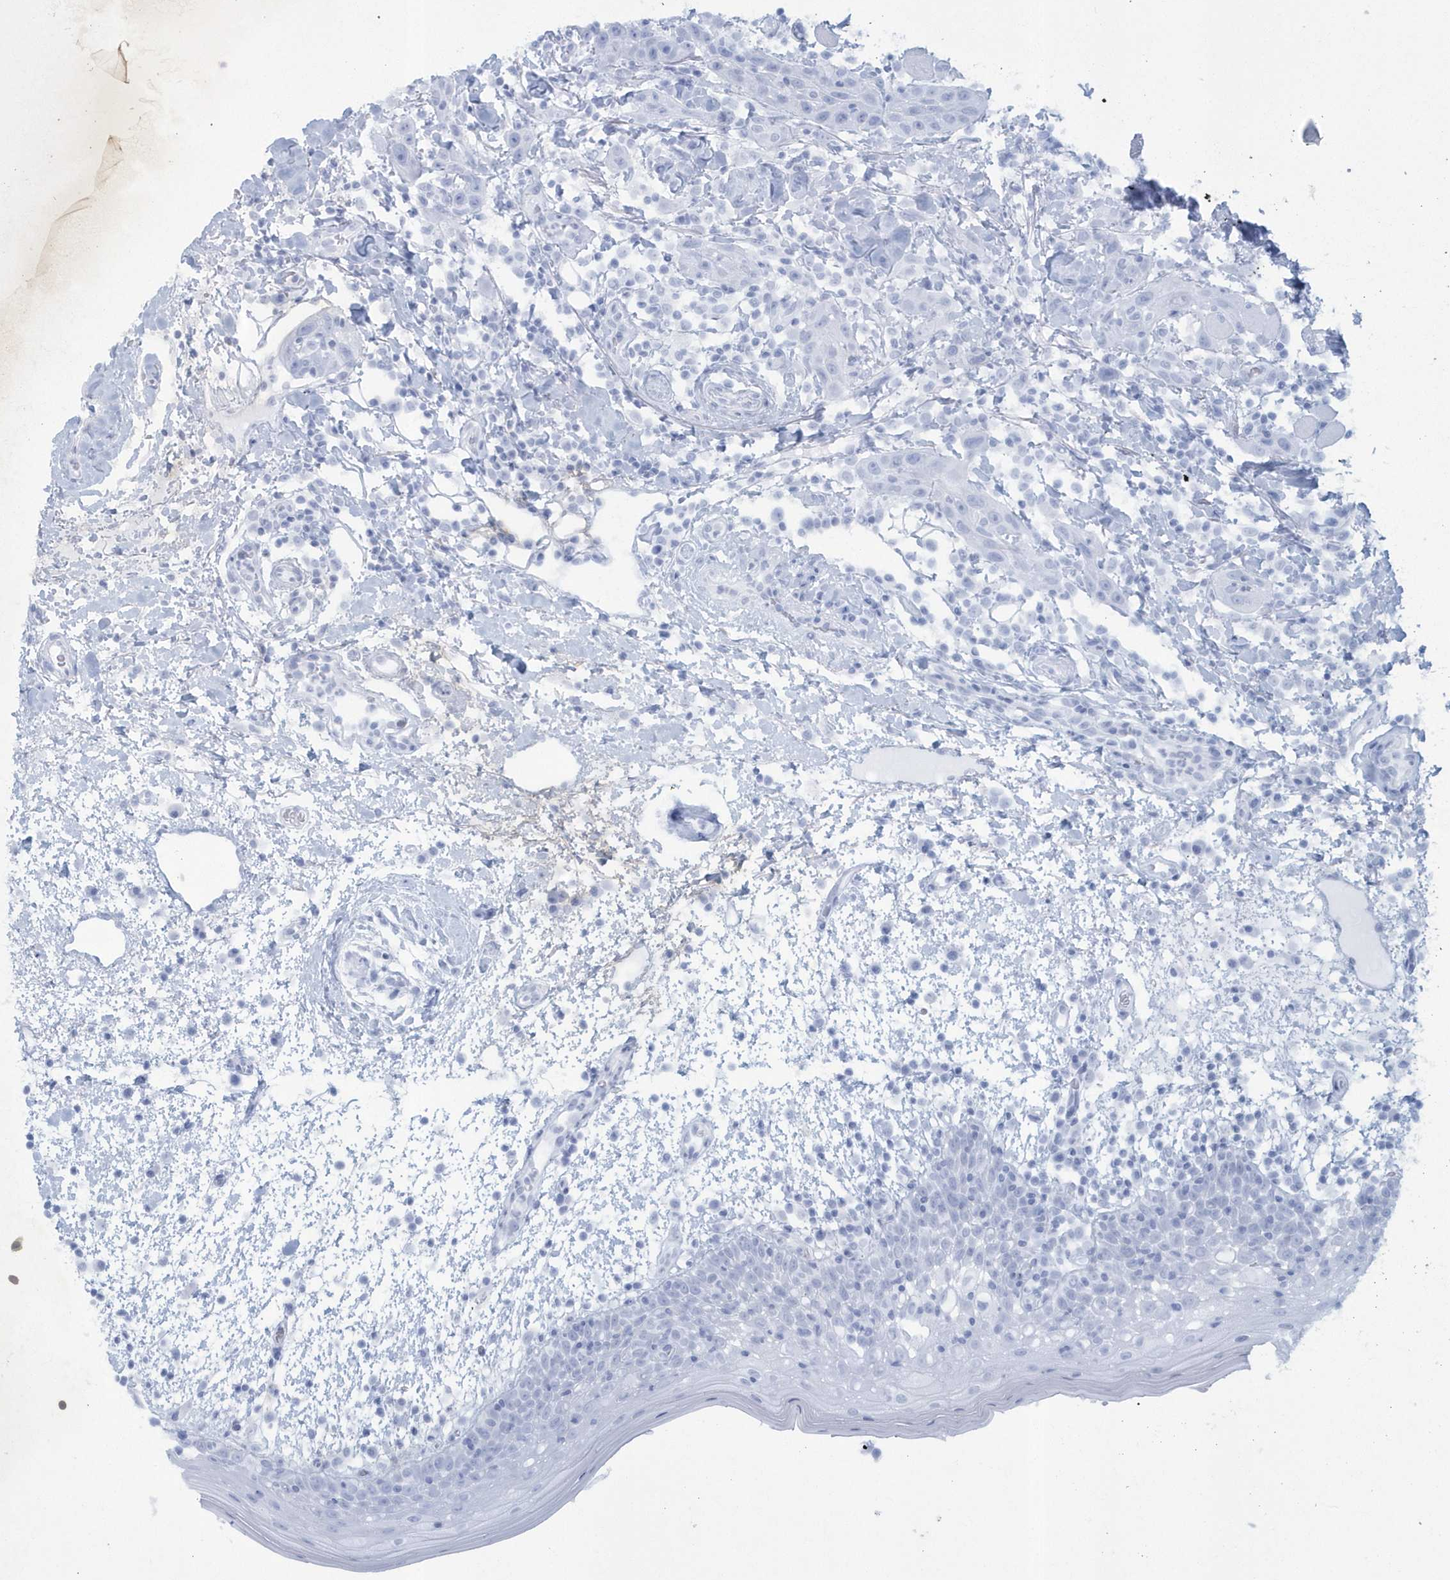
{"staining": {"intensity": "moderate", "quantity": "25%-75%", "location": "nuclear"}, "tissue": "oral mucosa", "cell_type": "Squamous epithelial cells", "image_type": "normal", "snomed": [{"axis": "morphology", "description": "Normal tissue, NOS"}, {"axis": "morphology", "description": "Squamous cell carcinoma, NOS"}, {"axis": "topography", "description": "Skeletal muscle"}, {"axis": "topography", "description": "Oral tissue"}], "caption": "Oral mucosa stained with a brown dye reveals moderate nuclear positive expression in approximately 25%-75% of squamous epithelial cells.", "gene": "EPB41L4A", "patient": {"sex": "male", "age": 71}}